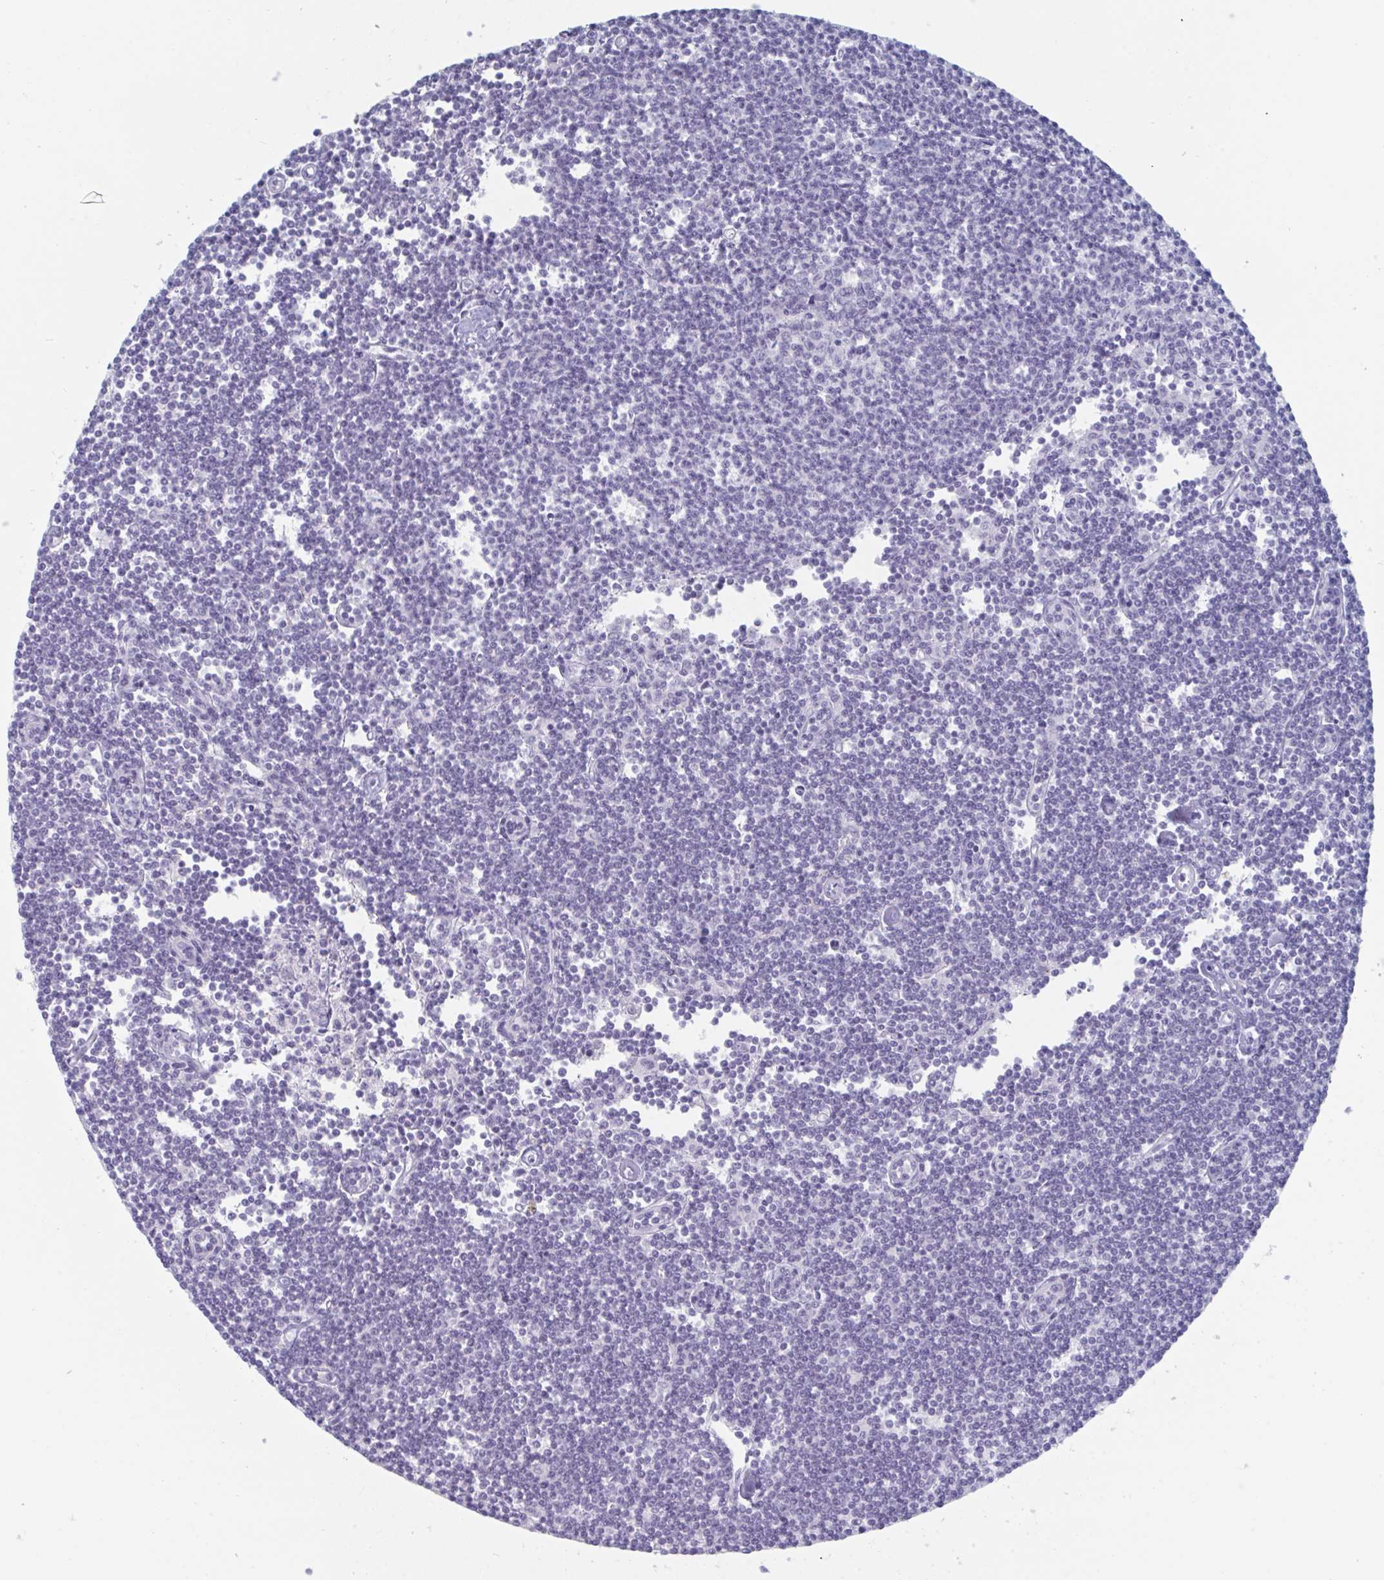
{"staining": {"intensity": "negative", "quantity": "none", "location": "none"}, "tissue": "lymphoma", "cell_type": "Tumor cells", "image_type": "cancer", "snomed": [{"axis": "morphology", "description": "Malignant lymphoma, non-Hodgkin's type, Low grade"}, {"axis": "topography", "description": "Lymph node"}], "caption": "IHC histopathology image of neoplastic tissue: human malignant lymphoma, non-Hodgkin's type (low-grade) stained with DAB (3,3'-diaminobenzidine) demonstrates no significant protein expression in tumor cells.", "gene": "NR1H2", "patient": {"sex": "female", "age": 73}}